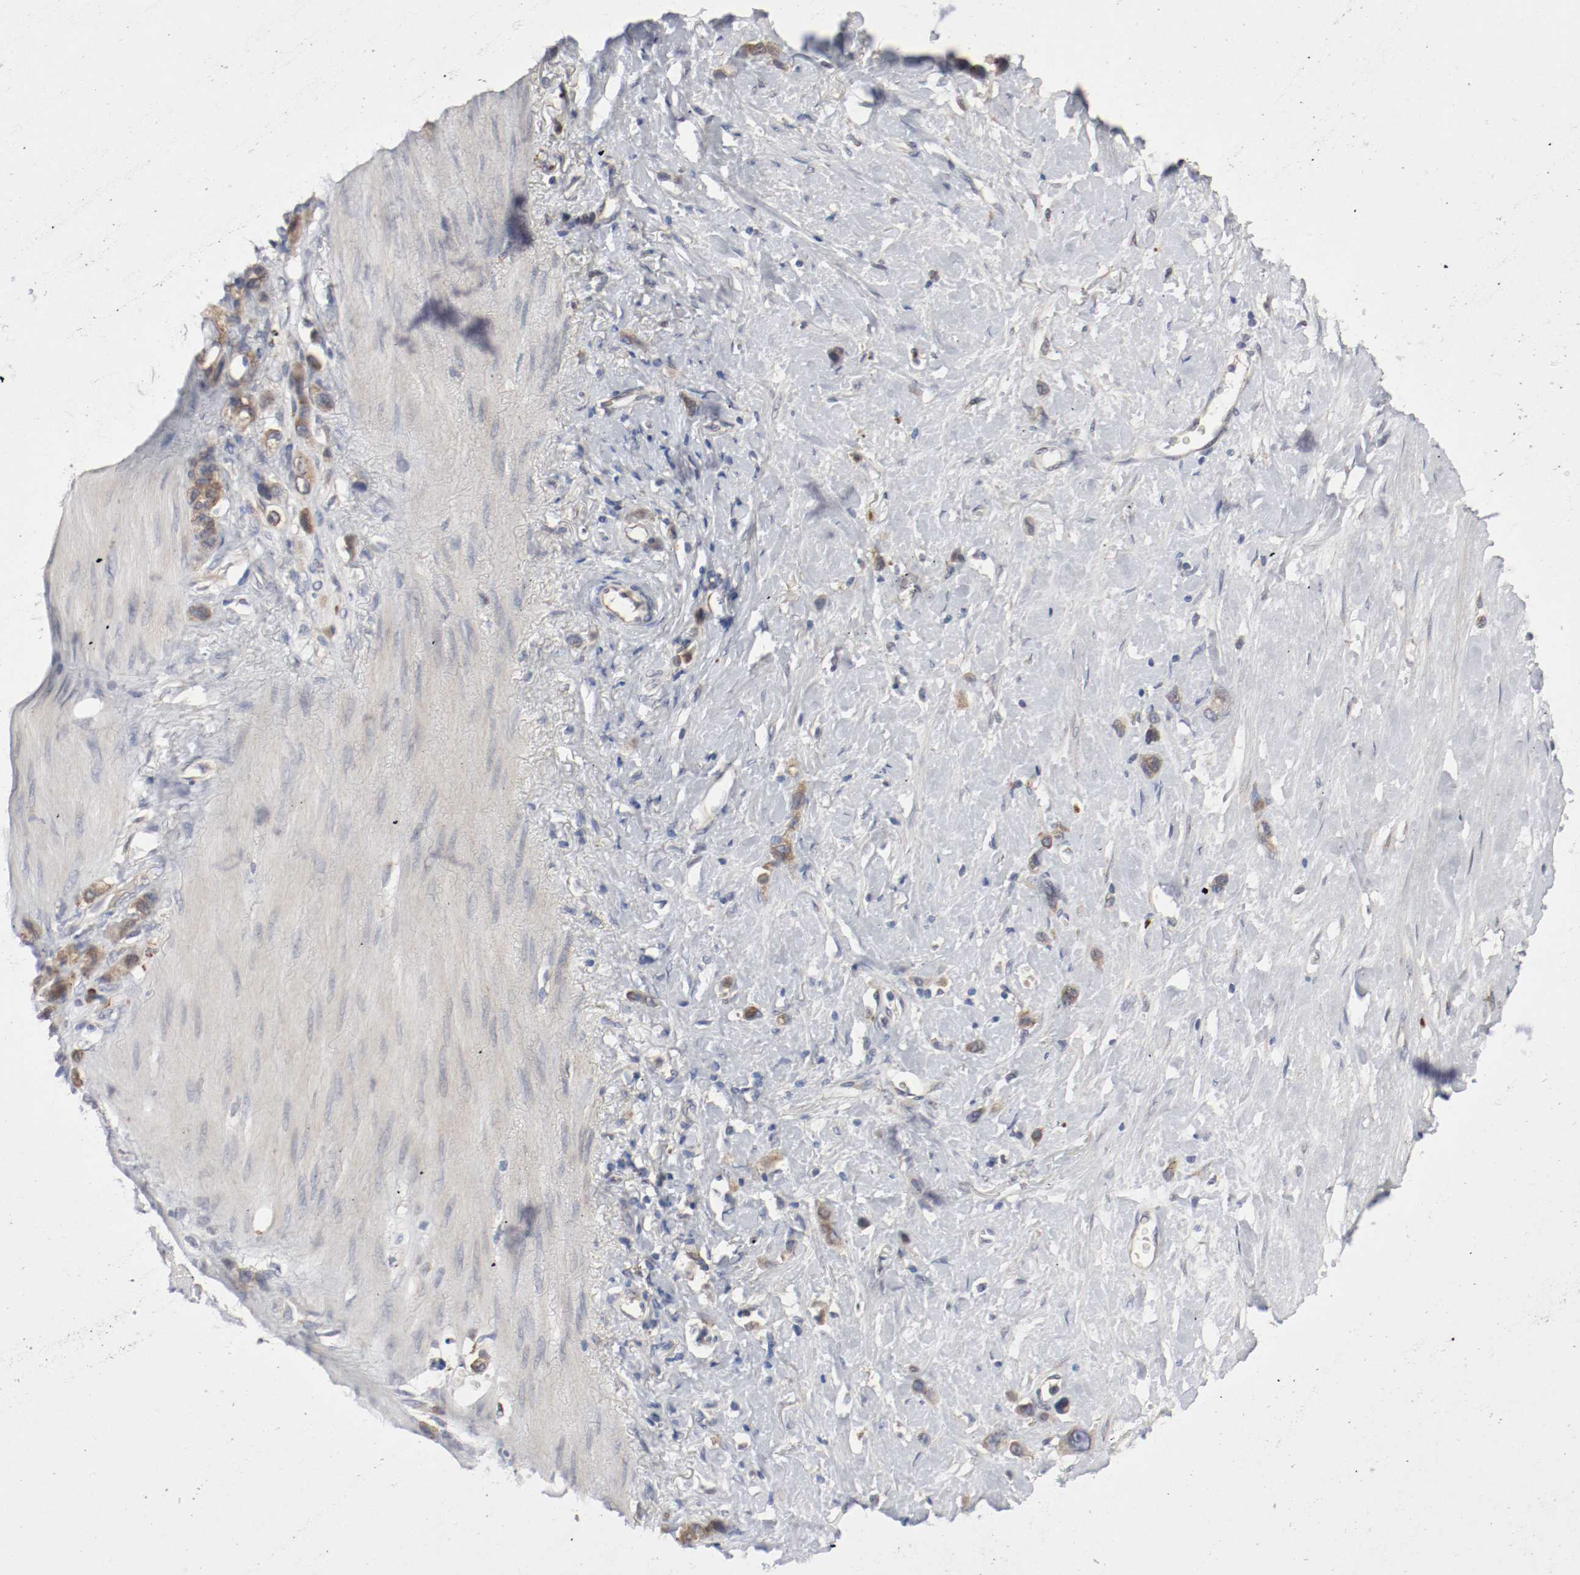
{"staining": {"intensity": "weak", "quantity": "<25%", "location": "cytoplasmic/membranous"}, "tissue": "stomach cancer", "cell_type": "Tumor cells", "image_type": "cancer", "snomed": [{"axis": "morphology", "description": "Normal tissue, NOS"}, {"axis": "morphology", "description": "Adenocarcinoma, NOS"}, {"axis": "morphology", "description": "Adenocarcinoma, High grade"}, {"axis": "topography", "description": "Stomach, upper"}, {"axis": "topography", "description": "Stomach"}], "caption": "An immunohistochemistry photomicrograph of stomach cancer (high-grade adenocarcinoma) is shown. There is no staining in tumor cells of stomach cancer (high-grade adenocarcinoma). (DAB IHC visualized using brightfield microscopy, high magnification).", "gene": "REN", "patient": {"sex": "female", "age": 65}}